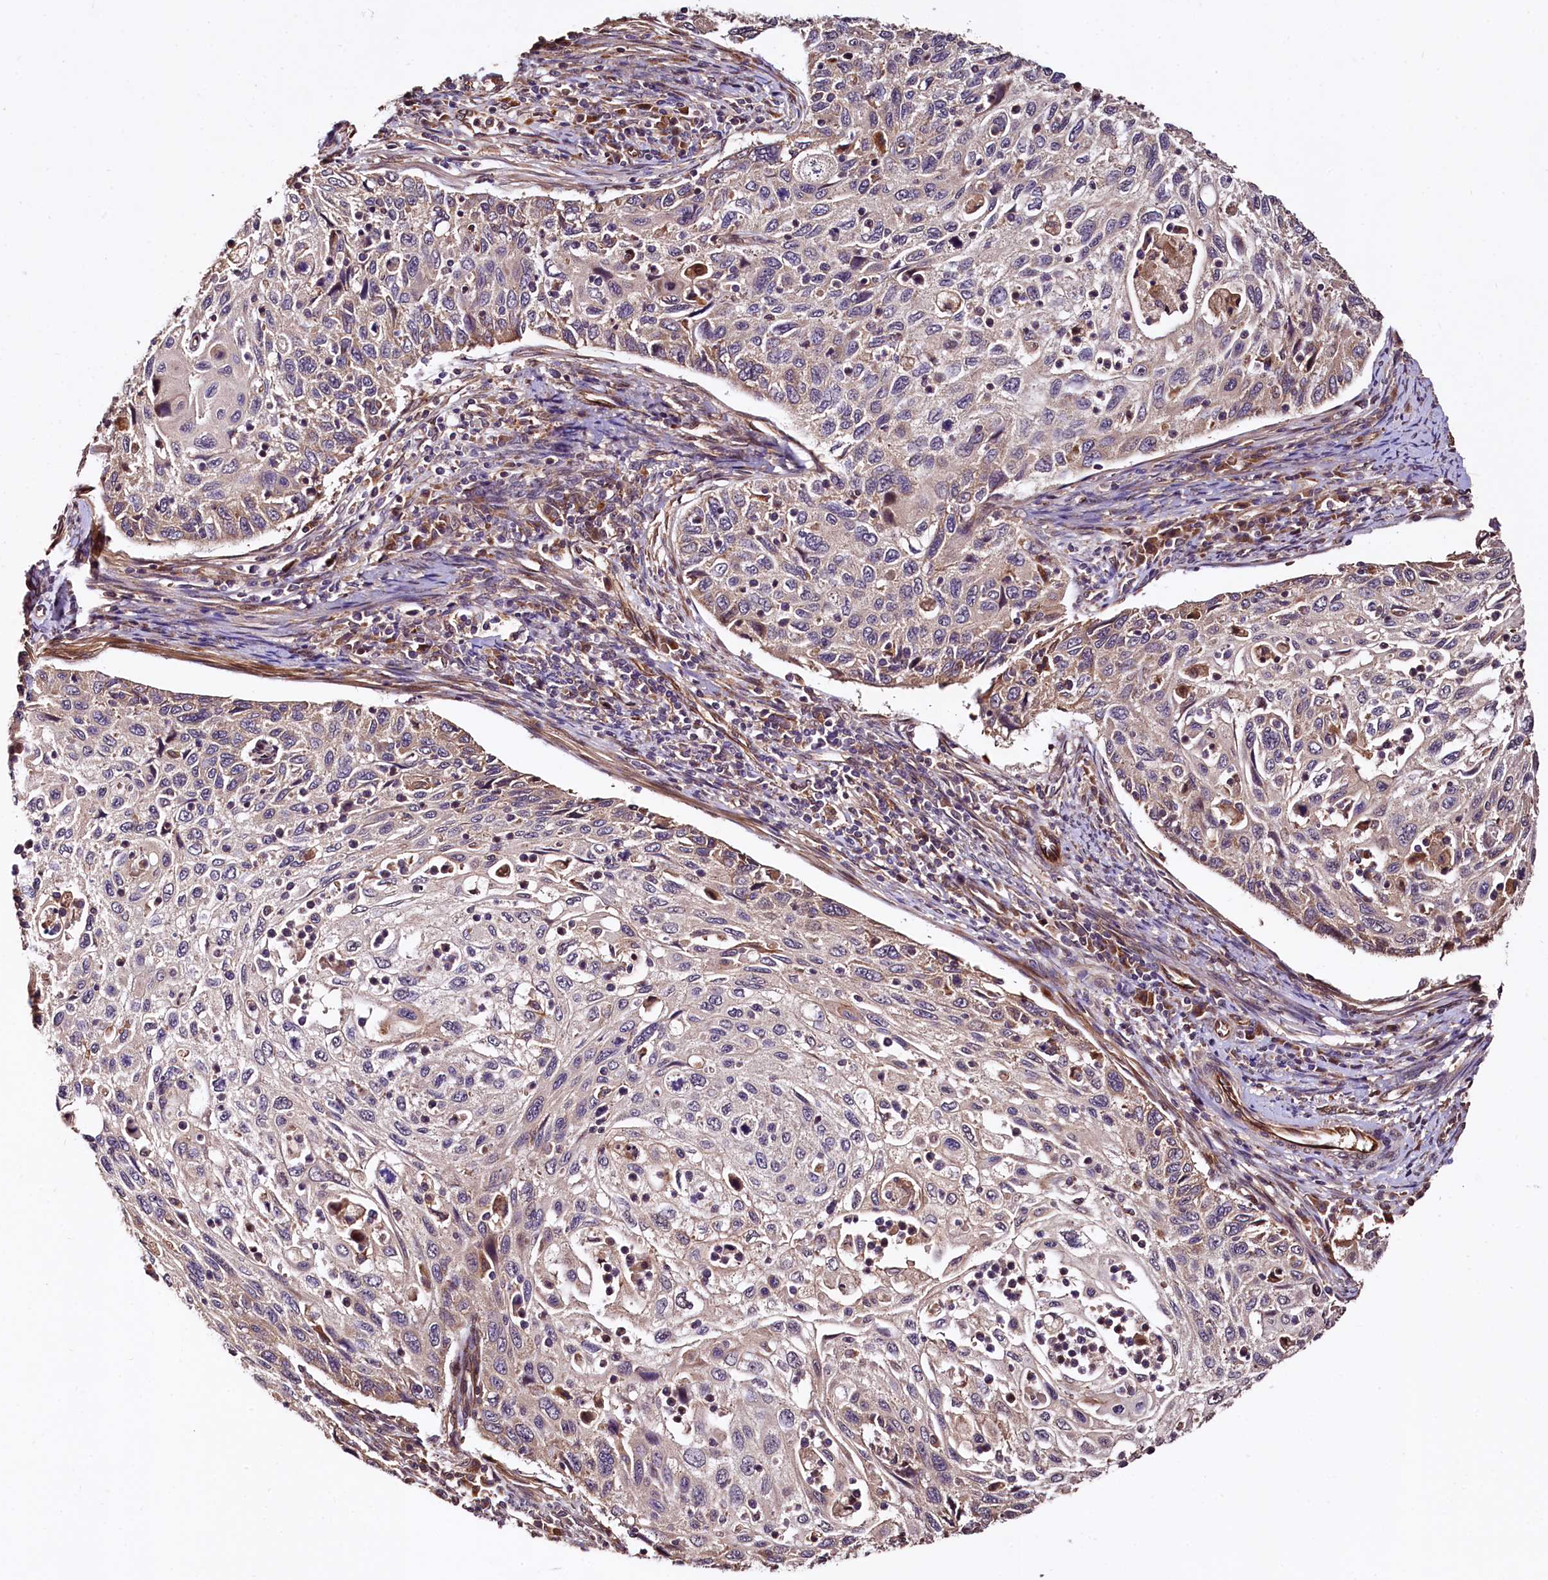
{"staining": {"intensity": "weak", "quantity": "<25%", "location": "cytoplasmic/membranous"}, "tissue": "cervical cancer", "cell_type": "Tumor cells", "image_type": "cancer", "snomed": [{"axis": "morphology", "description": "Squamous cell carcinoma, NOS"}, {"axis": "topography", "description": "Cervix"}], "caption": "Tumor cells are negative for protein expression in human cervical cancer.", "gene": "TBCEL", "patient": {"sex": "female", "age": 70}}